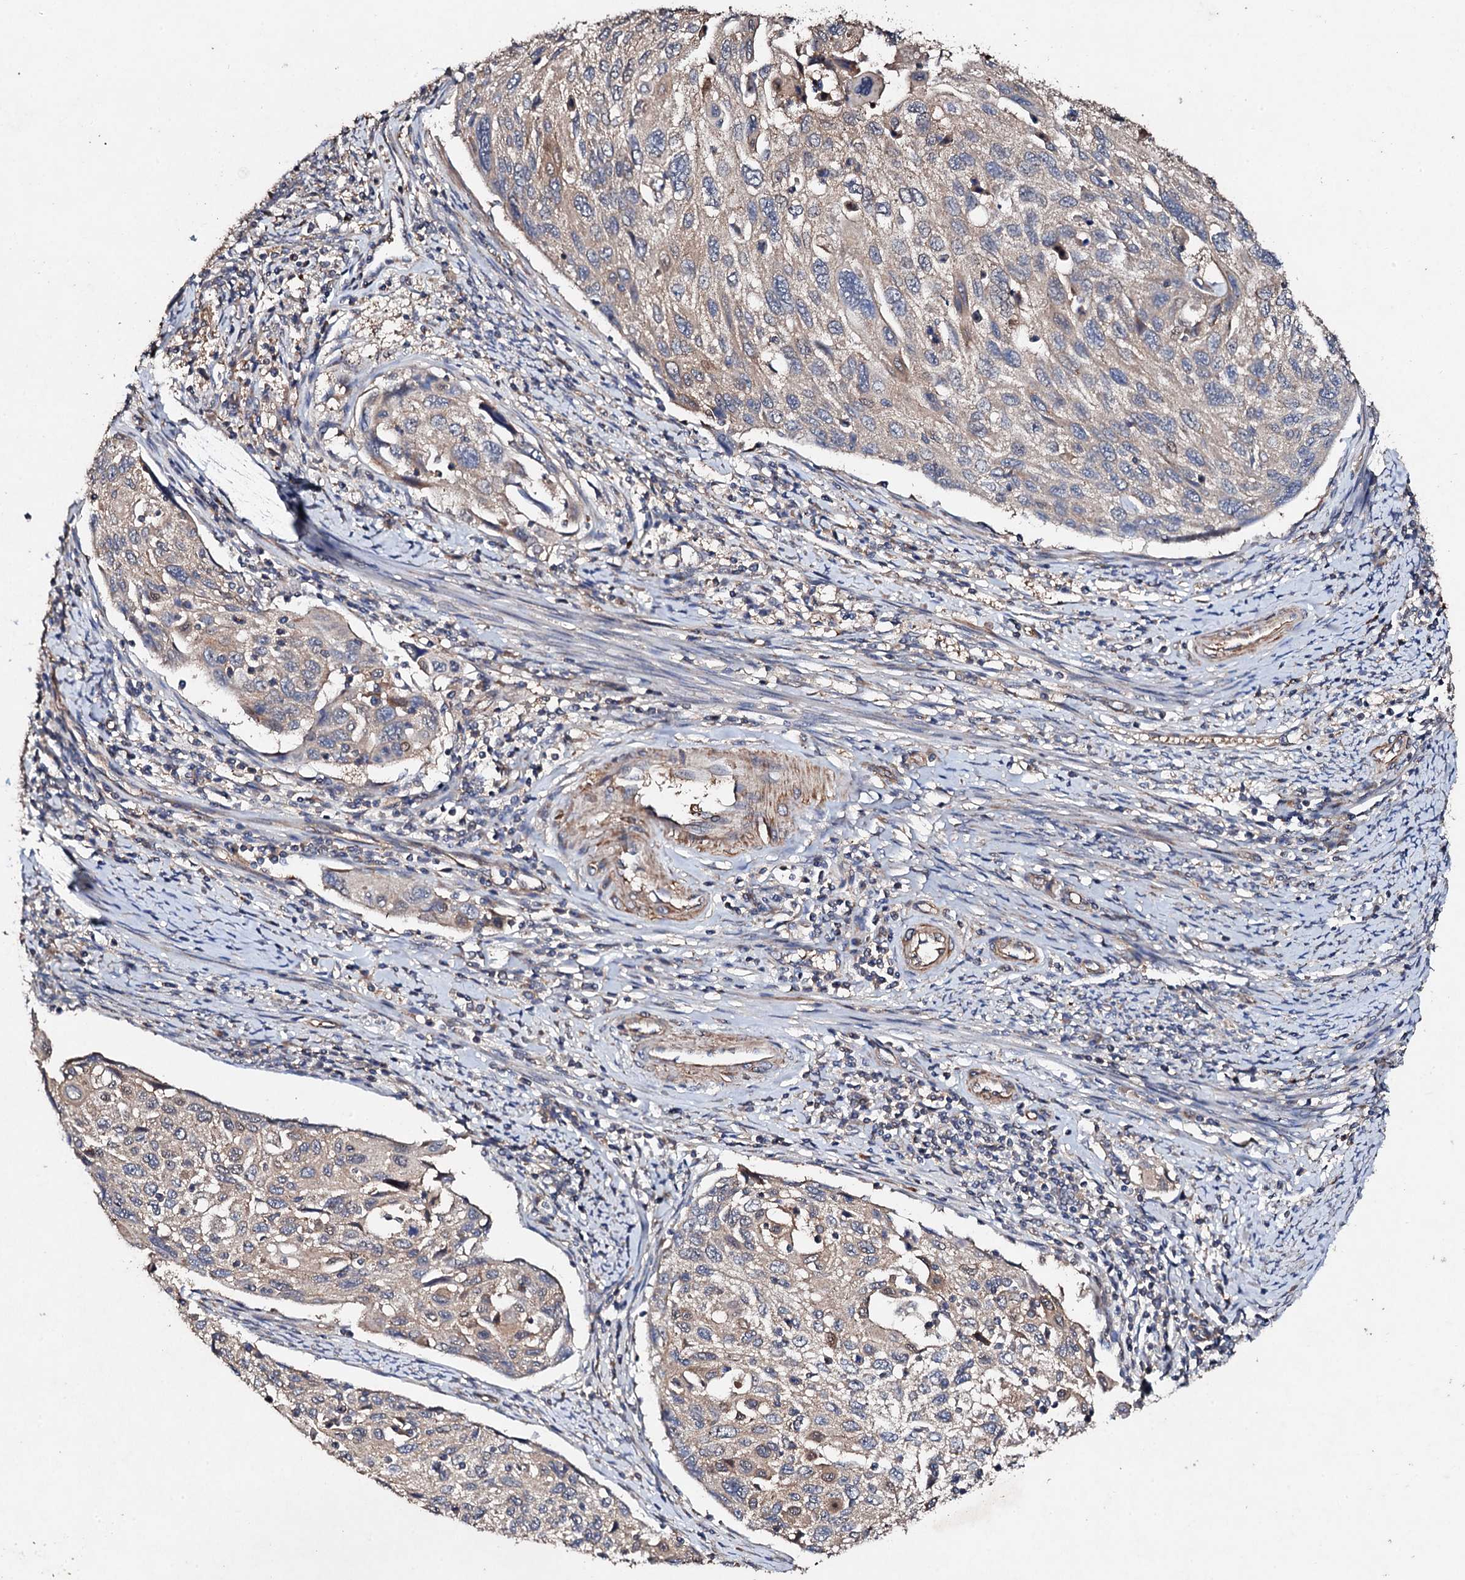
{"staining": {"intensity": "weak", "quantity": ">75%", "location": "cytoplasmic/membranous"}, "tissue": "cervical cancer", "cell_type": "Tumor cells", "image_type": "cancer", "snomed": [{"axis": "morphology", "description": "Squamous cell carcinoma, NOS"}, {"axis": "topography", "description": "Cervix"}], "caption": "Immunohistochemical staining of human squamous cell carcinoma (cervical) displays low levels of weak cytoplasmic/membranous staining in approximately >75% of tumor cells.", "gene": "MOCOS", "patient": {"sex": "female", "age": 70}}